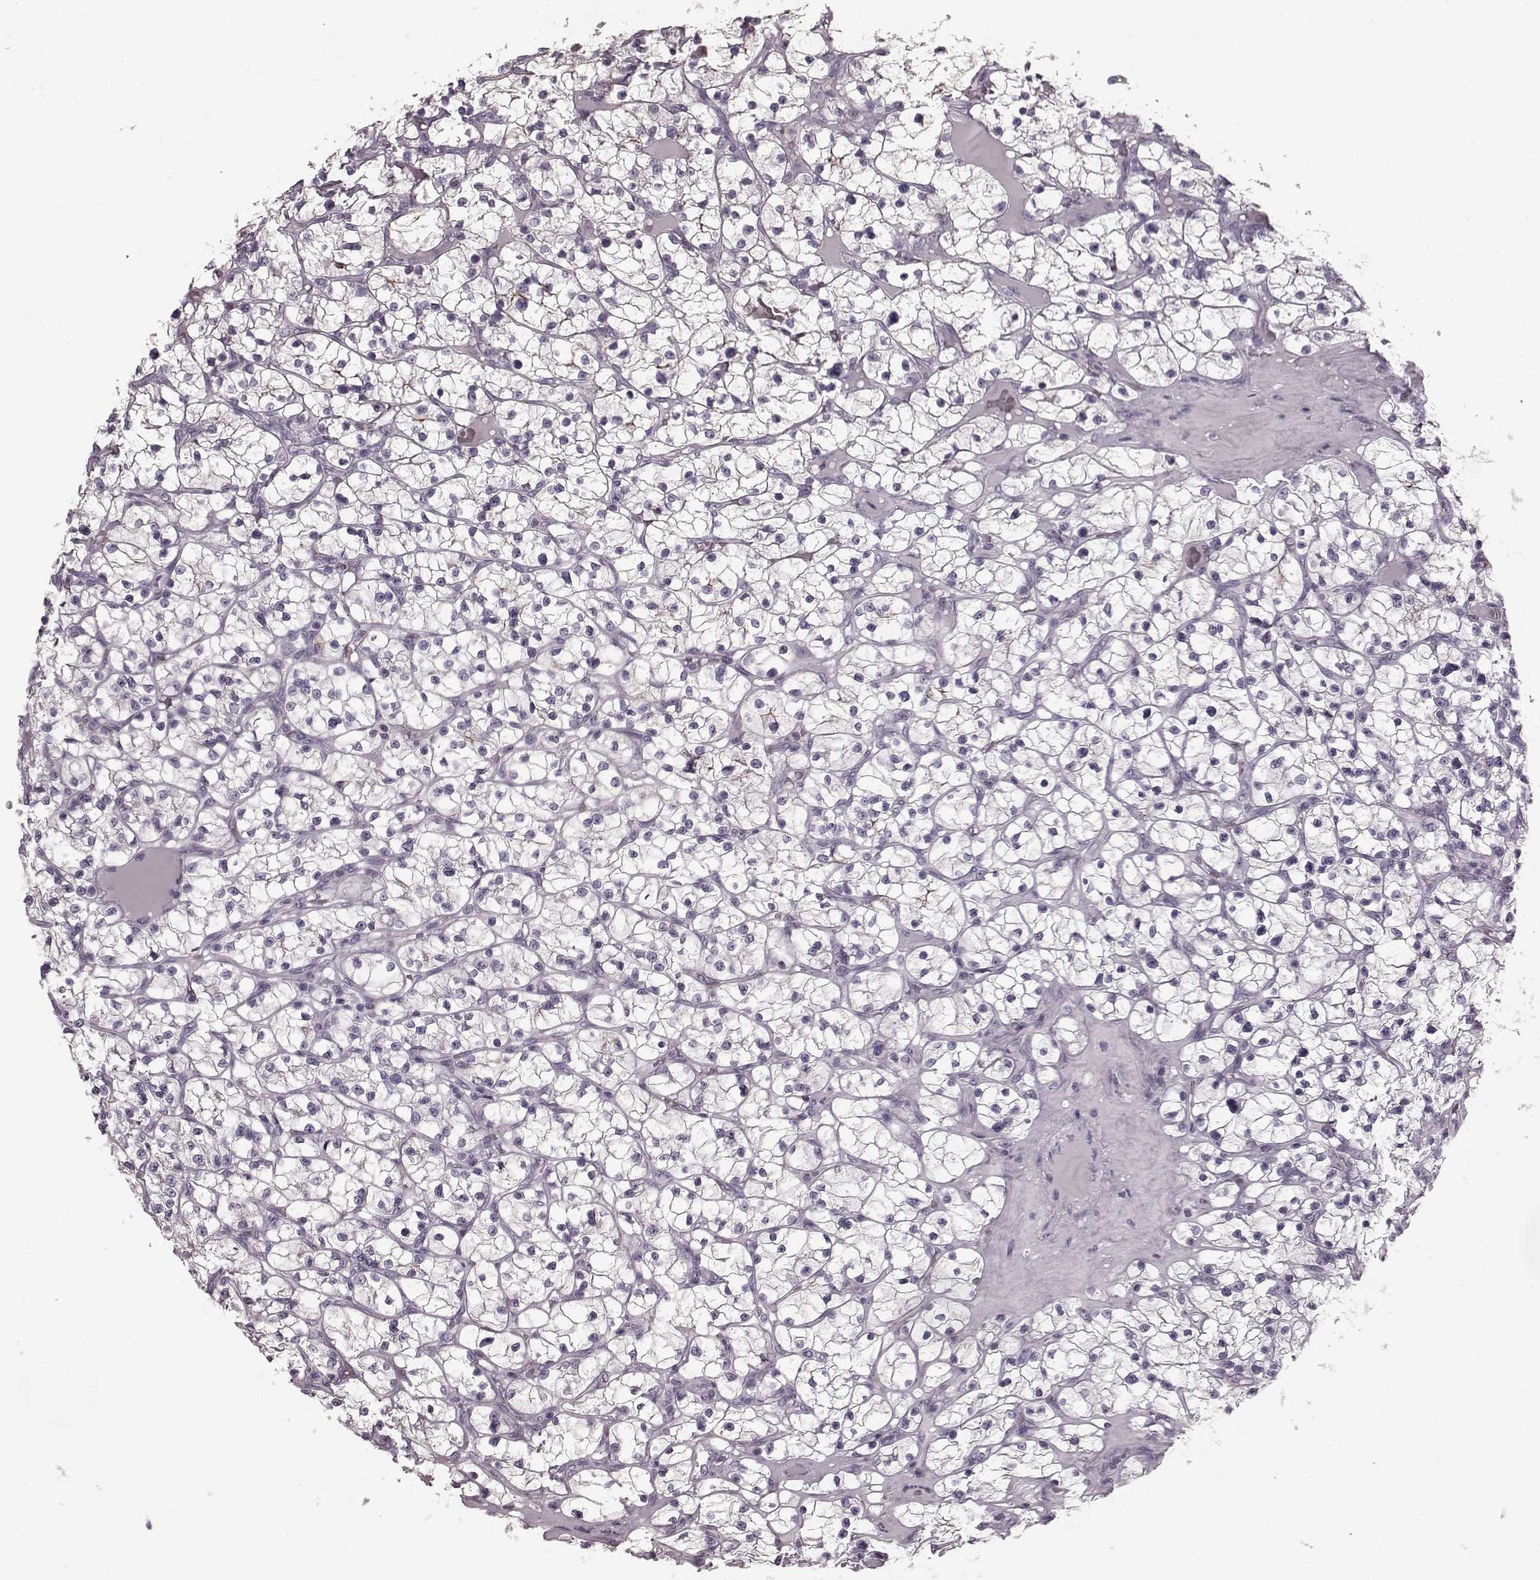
{"staining": {"intensity": "negative", "quantity": "none", "location": "none"}, "tissue": "renal cancer", "cell_type": "Tumor cells", "image_type": "cancer", "snomed": [{"axis": "morphology", "description": "Adenocarcinoma, NOS"}, {"axis": "topography", "description": "Kidney"}], "caption": "Immunohistochemistry (IHC) micrograph of neoplastic tissue: renal cancer stained with DAB (3,3'-diaminobenzidine) reveals no significant protein staining in tumor cells.", "gene": "CST7", "patient": {"sex": "female", "age": 64}}